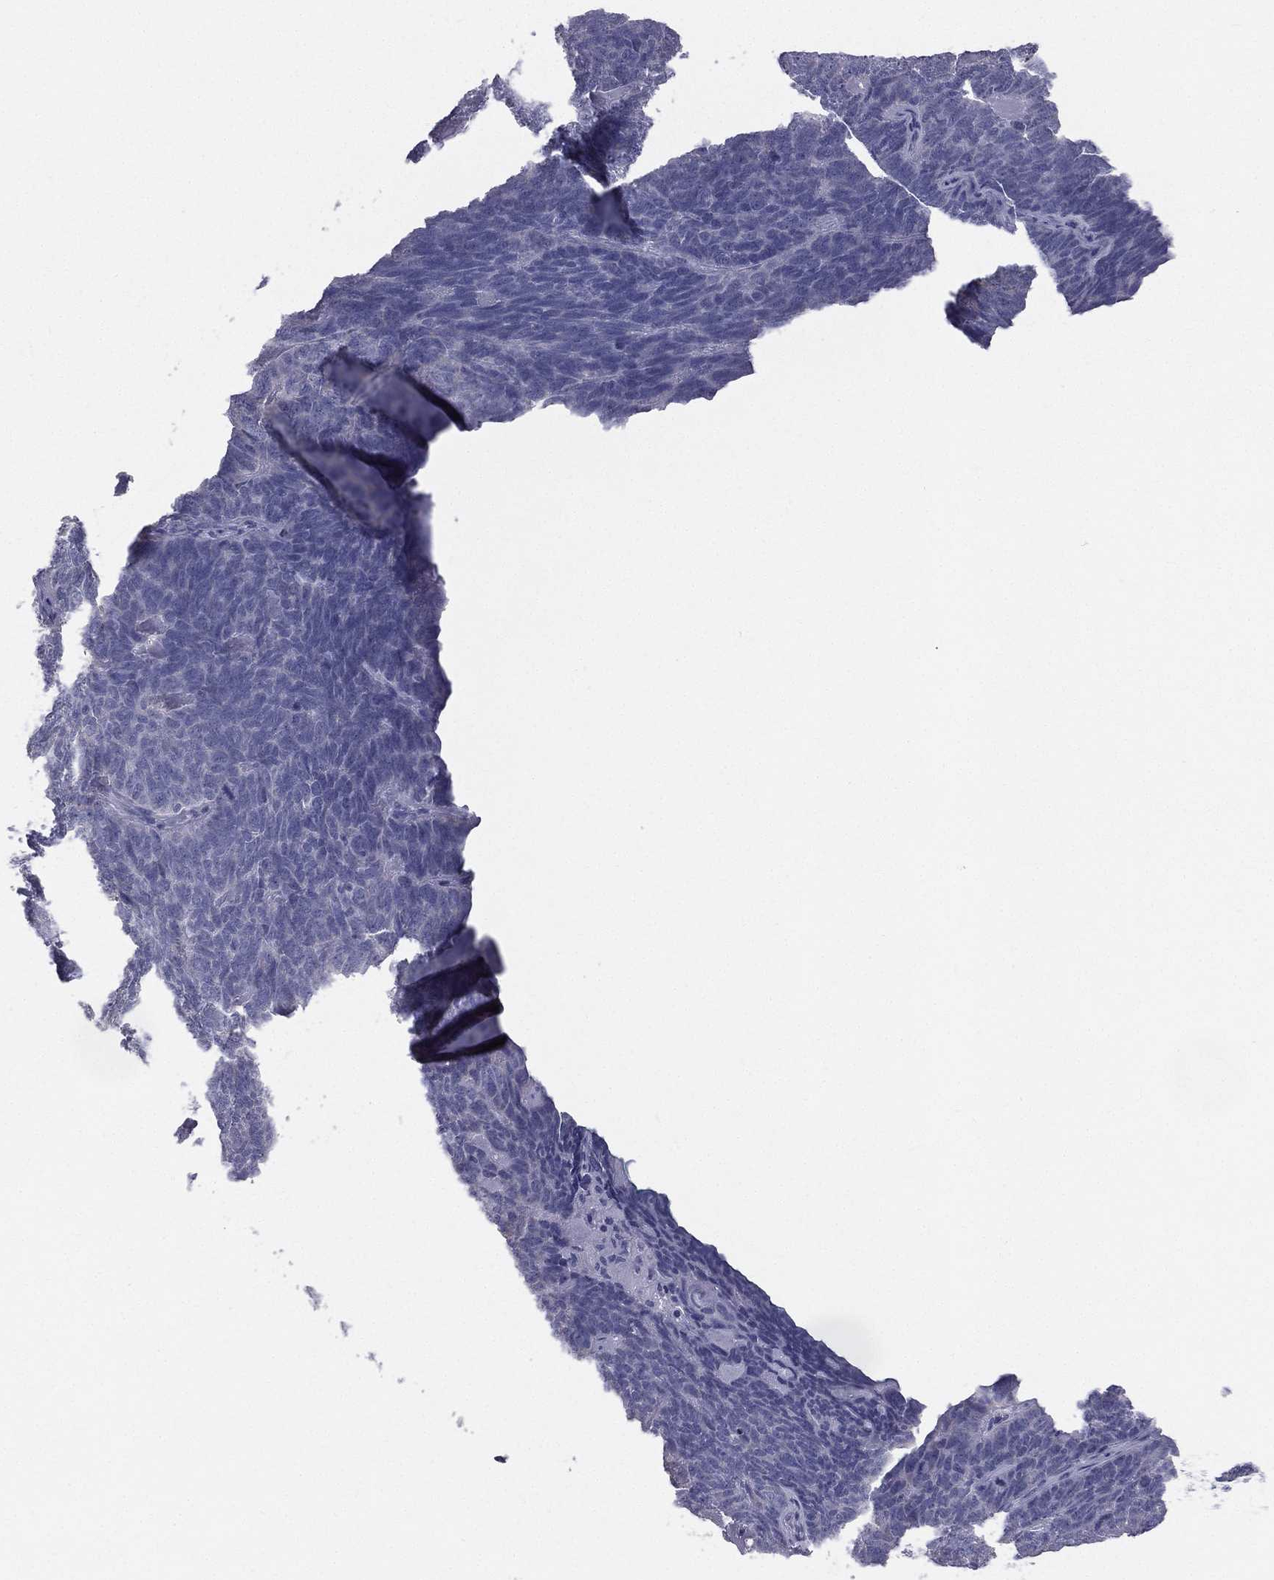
{"staining": {"intensity": "negative", "quantity": "none", "location": "none"}, "tissue": "skin cancer", "cell_type": "Tumor cells", "image_type": "cancer", "snomed": [{"axis": "morphology", "description": "Squamous cell carcinoma, NOS"}, {"axis": "topography", "description": "Skin"}, {"axis": "topography", "description": "Anal"}], "caption": "Tumor cells show no significant protein staining in skin cancer (squamous cell carcinoma).", "gene": "STK31", "patient": {"sex": "female", "age": 51}}